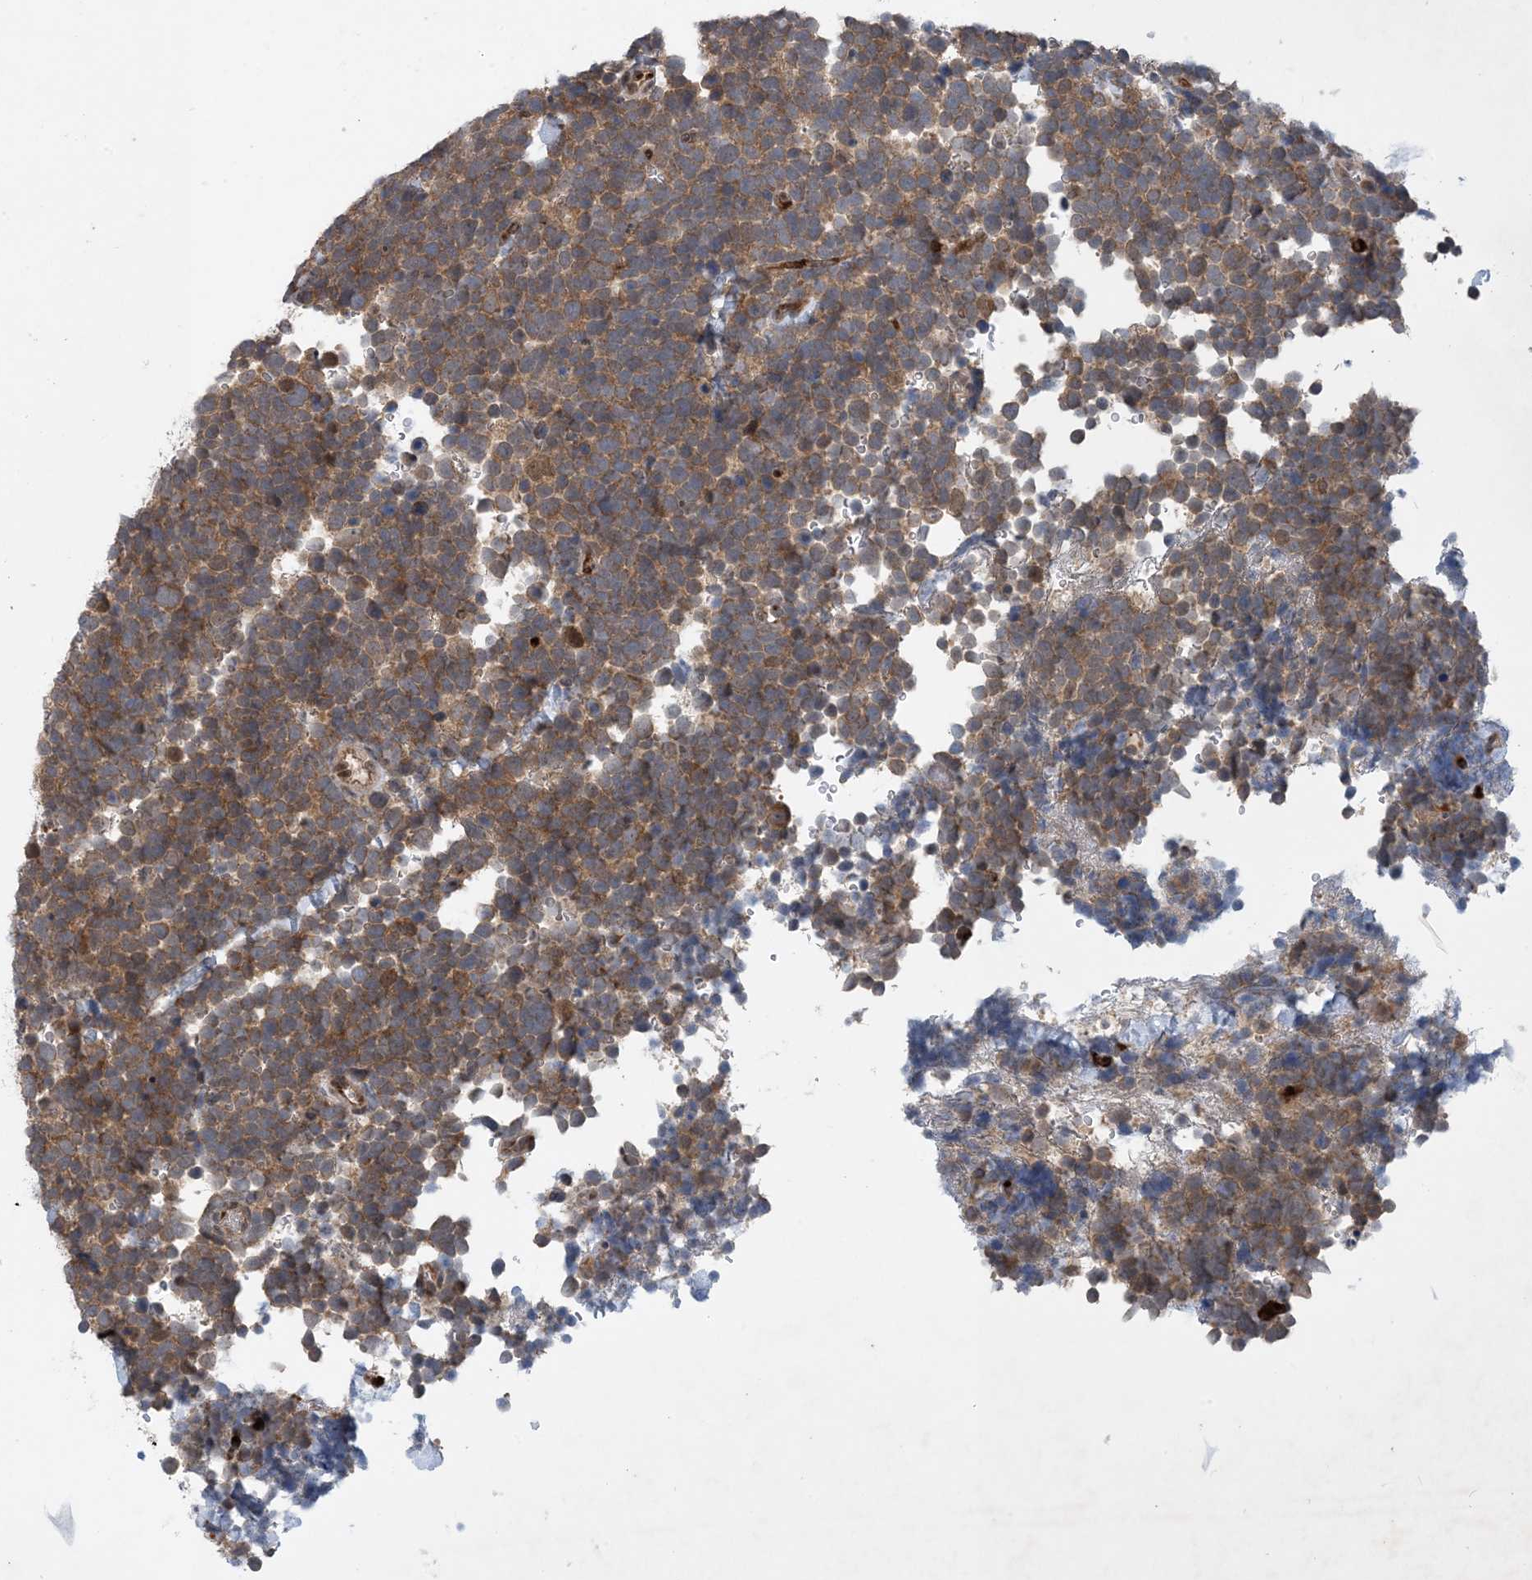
{"staining": {"intensity": "moderate", "quantity": ">75%", "location": "cytoplasmic/membranous"}, "tissue": "urothelial cancer", "cell_type": "Tumor cells", "image_type": "cancer", "snomed": [{"axis": "morphology", "description": "Urothelial carcinoma, High grade"}, {"axis": "topography", "description": "Urinary bladder"}], "caption": "High-grade urothelial carcinoma stained for a protein shows moderate cytoplasmic/membranous positivity in tumor cells.", "gene": "TINAG", "patient": {"sex": "female", "age": 82}}